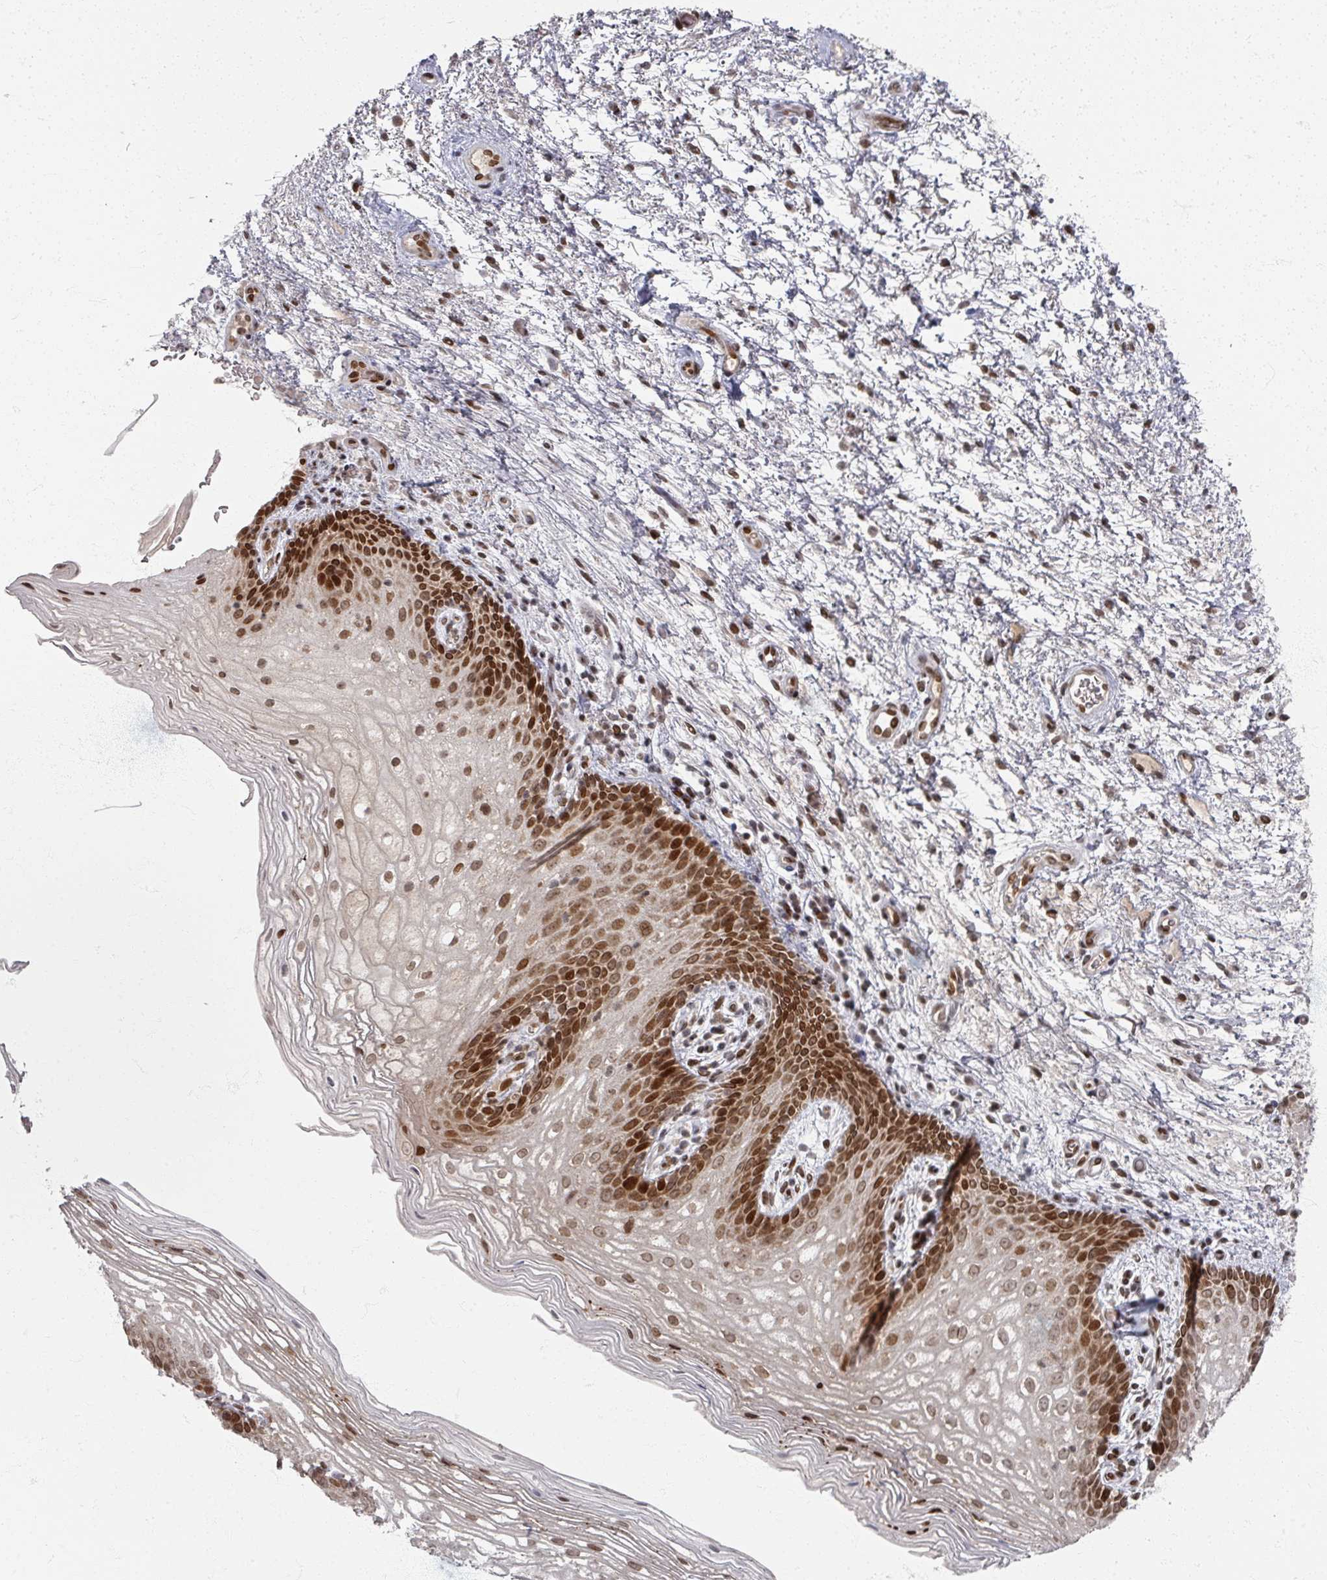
{"staining": {"intensity": "strong", "quantity": ">75%", "location": "nuclear"}, "tissue": "vagina", "cell_type": "Squamous epithelial cells", "image_type": "normal", "snomed": [{"axis": "morphology", "description": "Normal tissue, NOS"}, {"axis": "topography", "description": "Vagina"}], "caption": "IHC (DAB (3,3'-diaminobenzidine)) staining of benign human vagina demonstrates strong nuclear protein positivity in approximately >75% of squamous epithelial cells.", "gene": "PSKH1", "patient": {"sex": "female", "age": 47}}